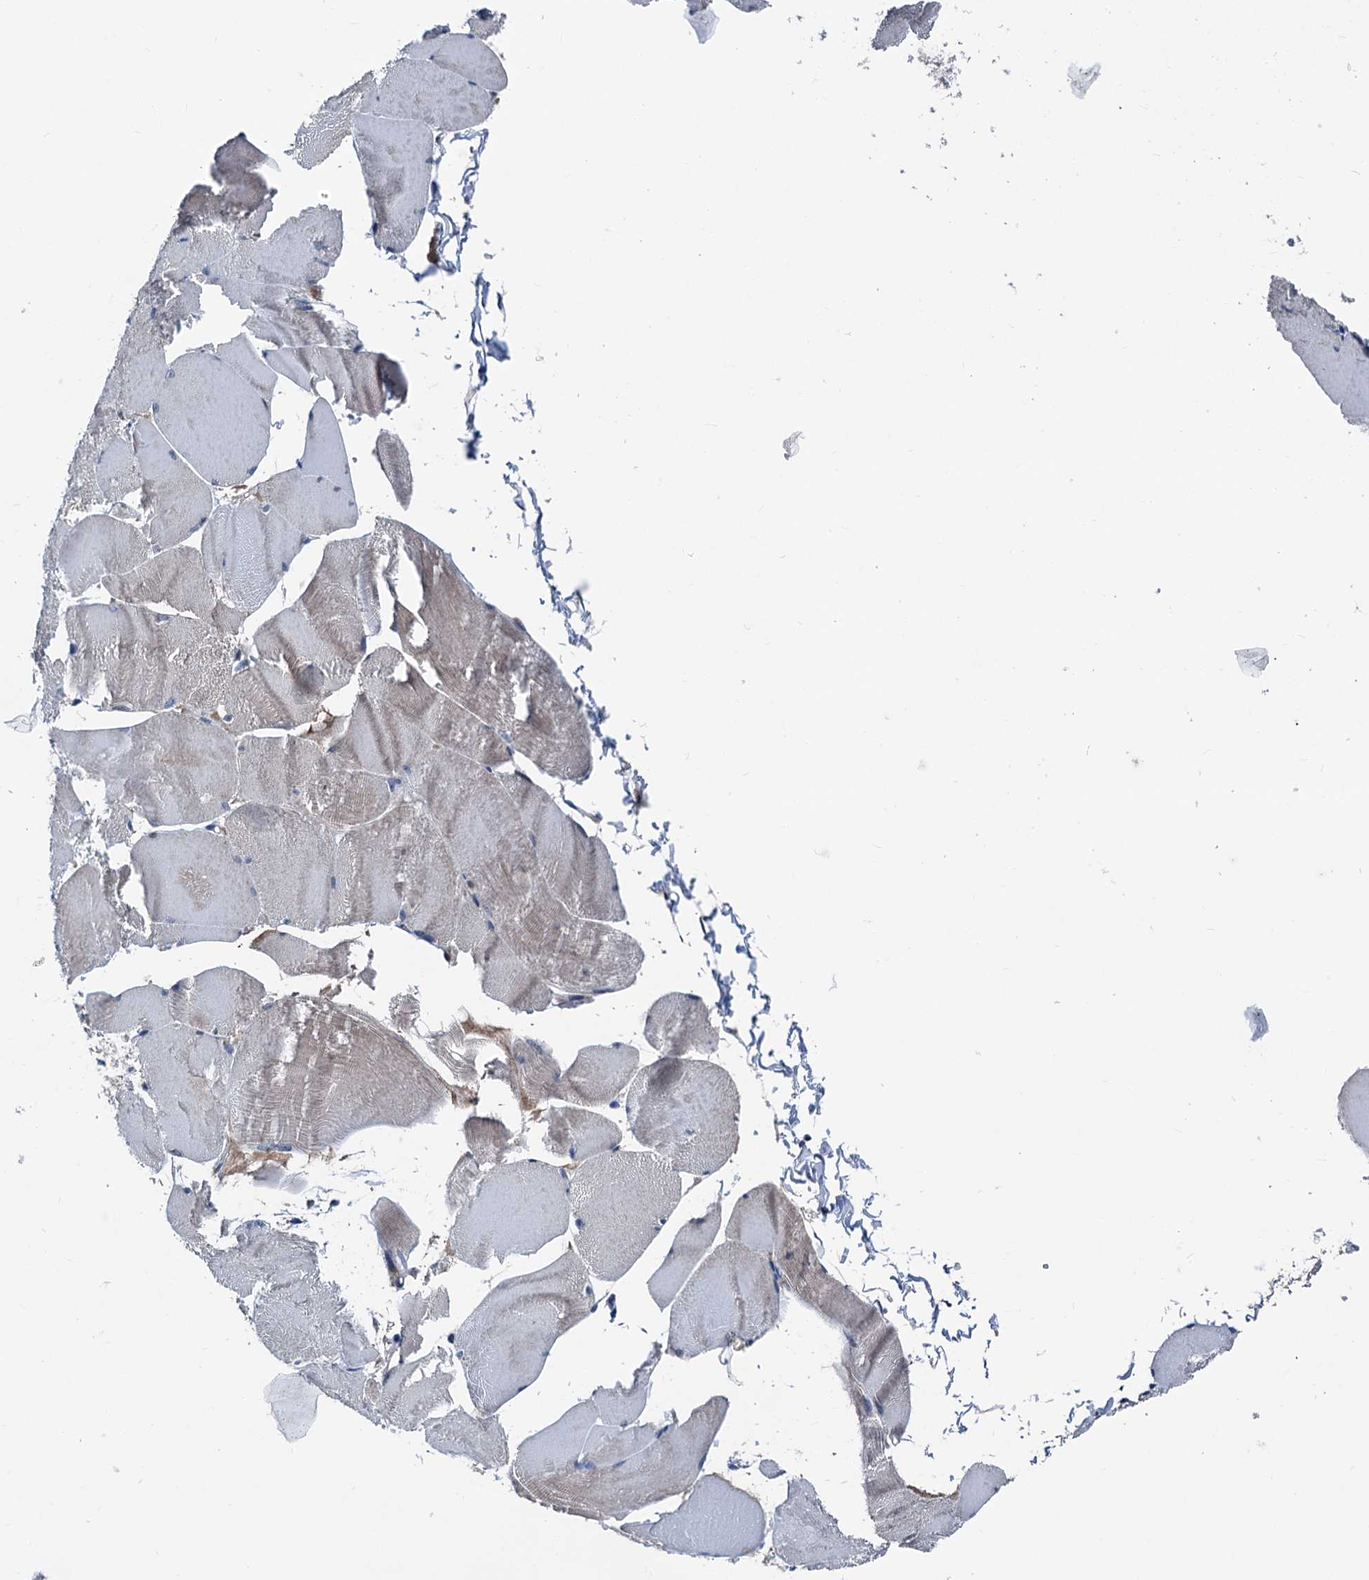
{"staining": {"intensity": "weak", "quantity": "<25%", "location": "cytoplasmic/membranous"}, "tissue": "skeletal muscle", "cell_type": "Myocytes", "image_type": "normal", "snomed": [{"axis": "morphology", "description": "Normal tissue, NOS"}, {"axis": "morphology", "description": "Basal cell carcinoma"}, {"axis": "topography", "description": "Skeletal muscle"}], "caption": "Protein analysis of normal skeletal muscle exhibits no significant staining in myocytes.", "gene": "GLO1", "patient": {"sex": "female", "age": 64}}